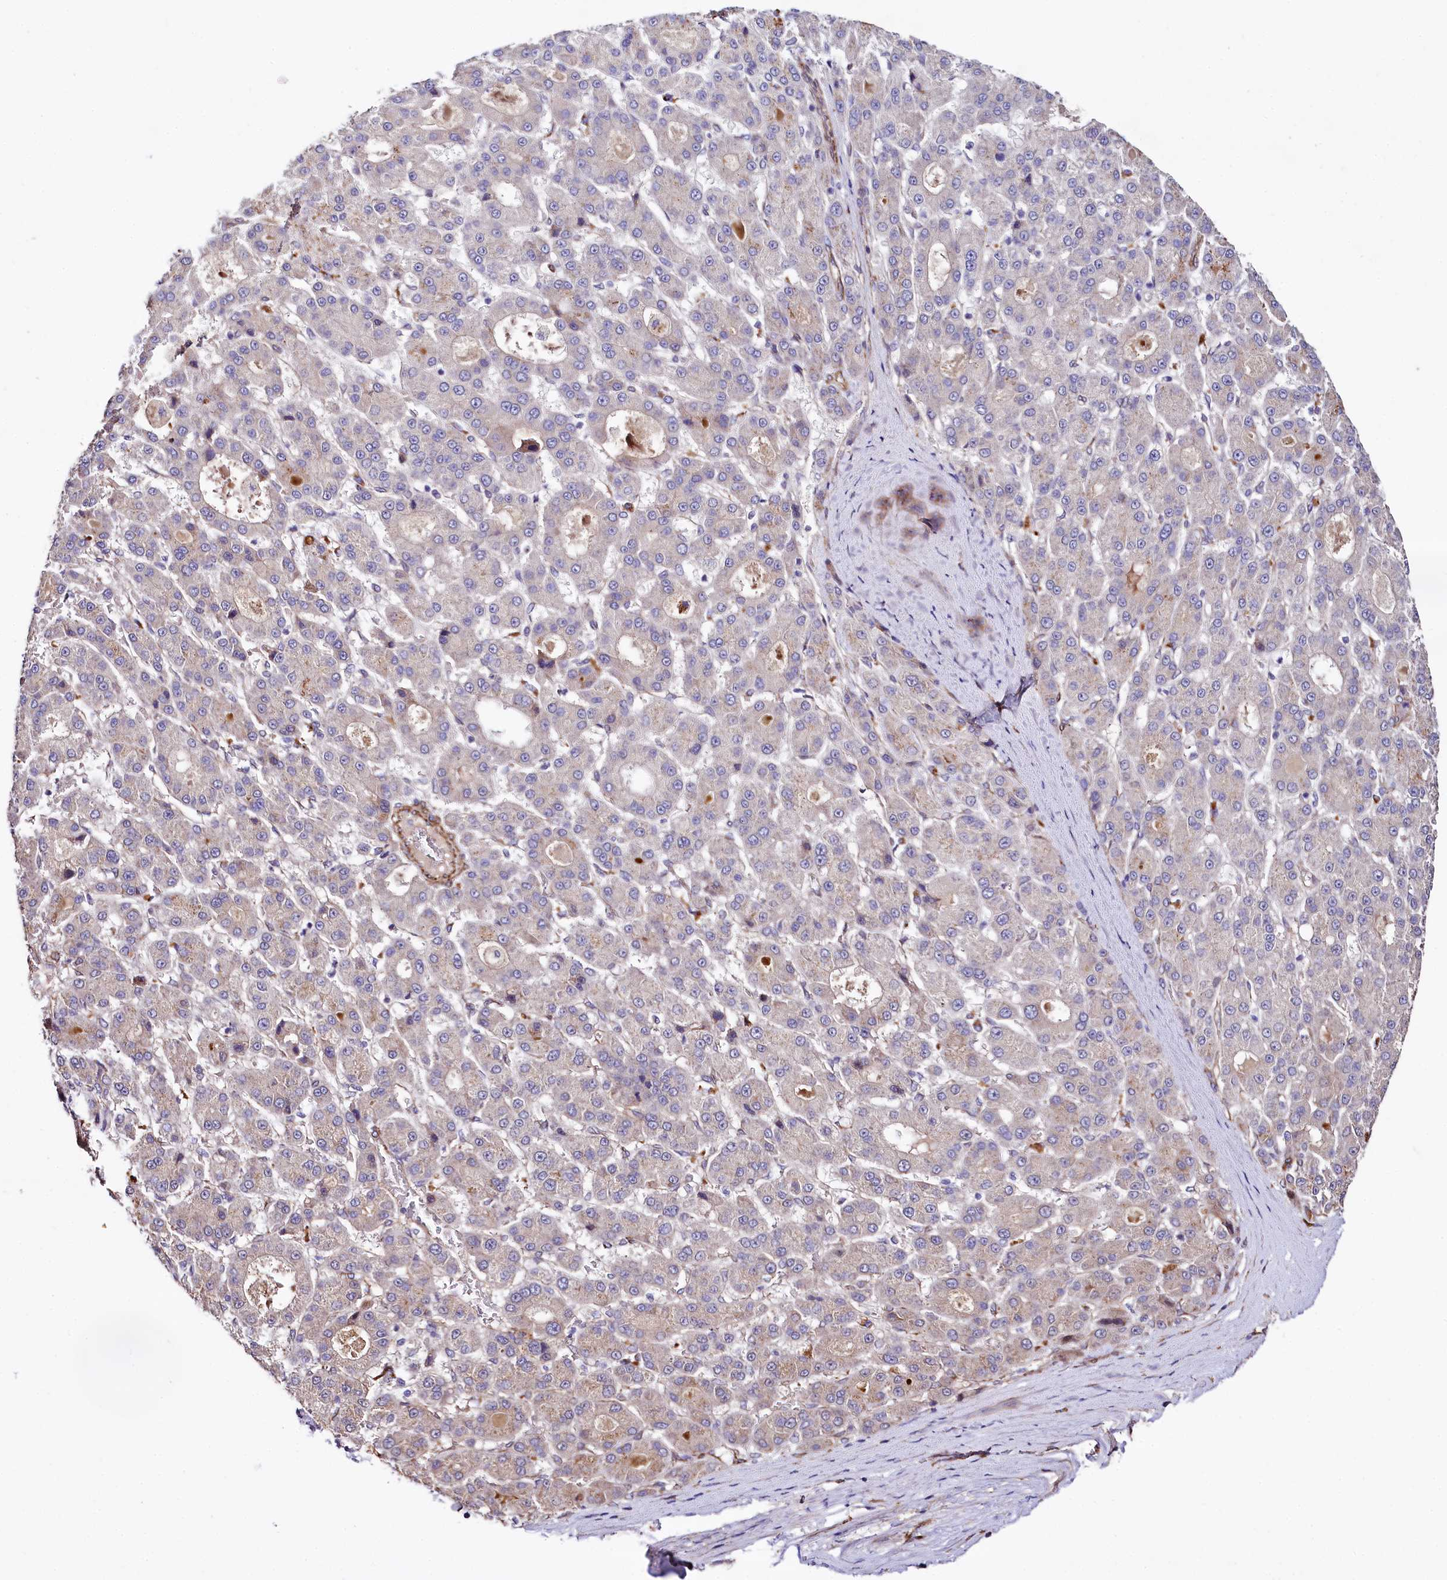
{"staining": {"intensity": "negative", "quantity": "none", "location": "none"}, "tissue": "liver cancer", "cell_type": "Tumor cells", "image_type": "cancer", "snomed": [{"axis": "morphology", "description": "Carcinoma, Hepatocellular, NOS"}, {"axis": "topography", "description": "Liver"}], "caption": "This image is of liver hepatocellular carcinoma stained with immunohistochemistry (IHC) to label a protein in brown with the nuclei are counter-stained blue. There is no expression in tumor cells.", "gene": "SPATS2", "patient": {"sex": "male", "age": 70}}